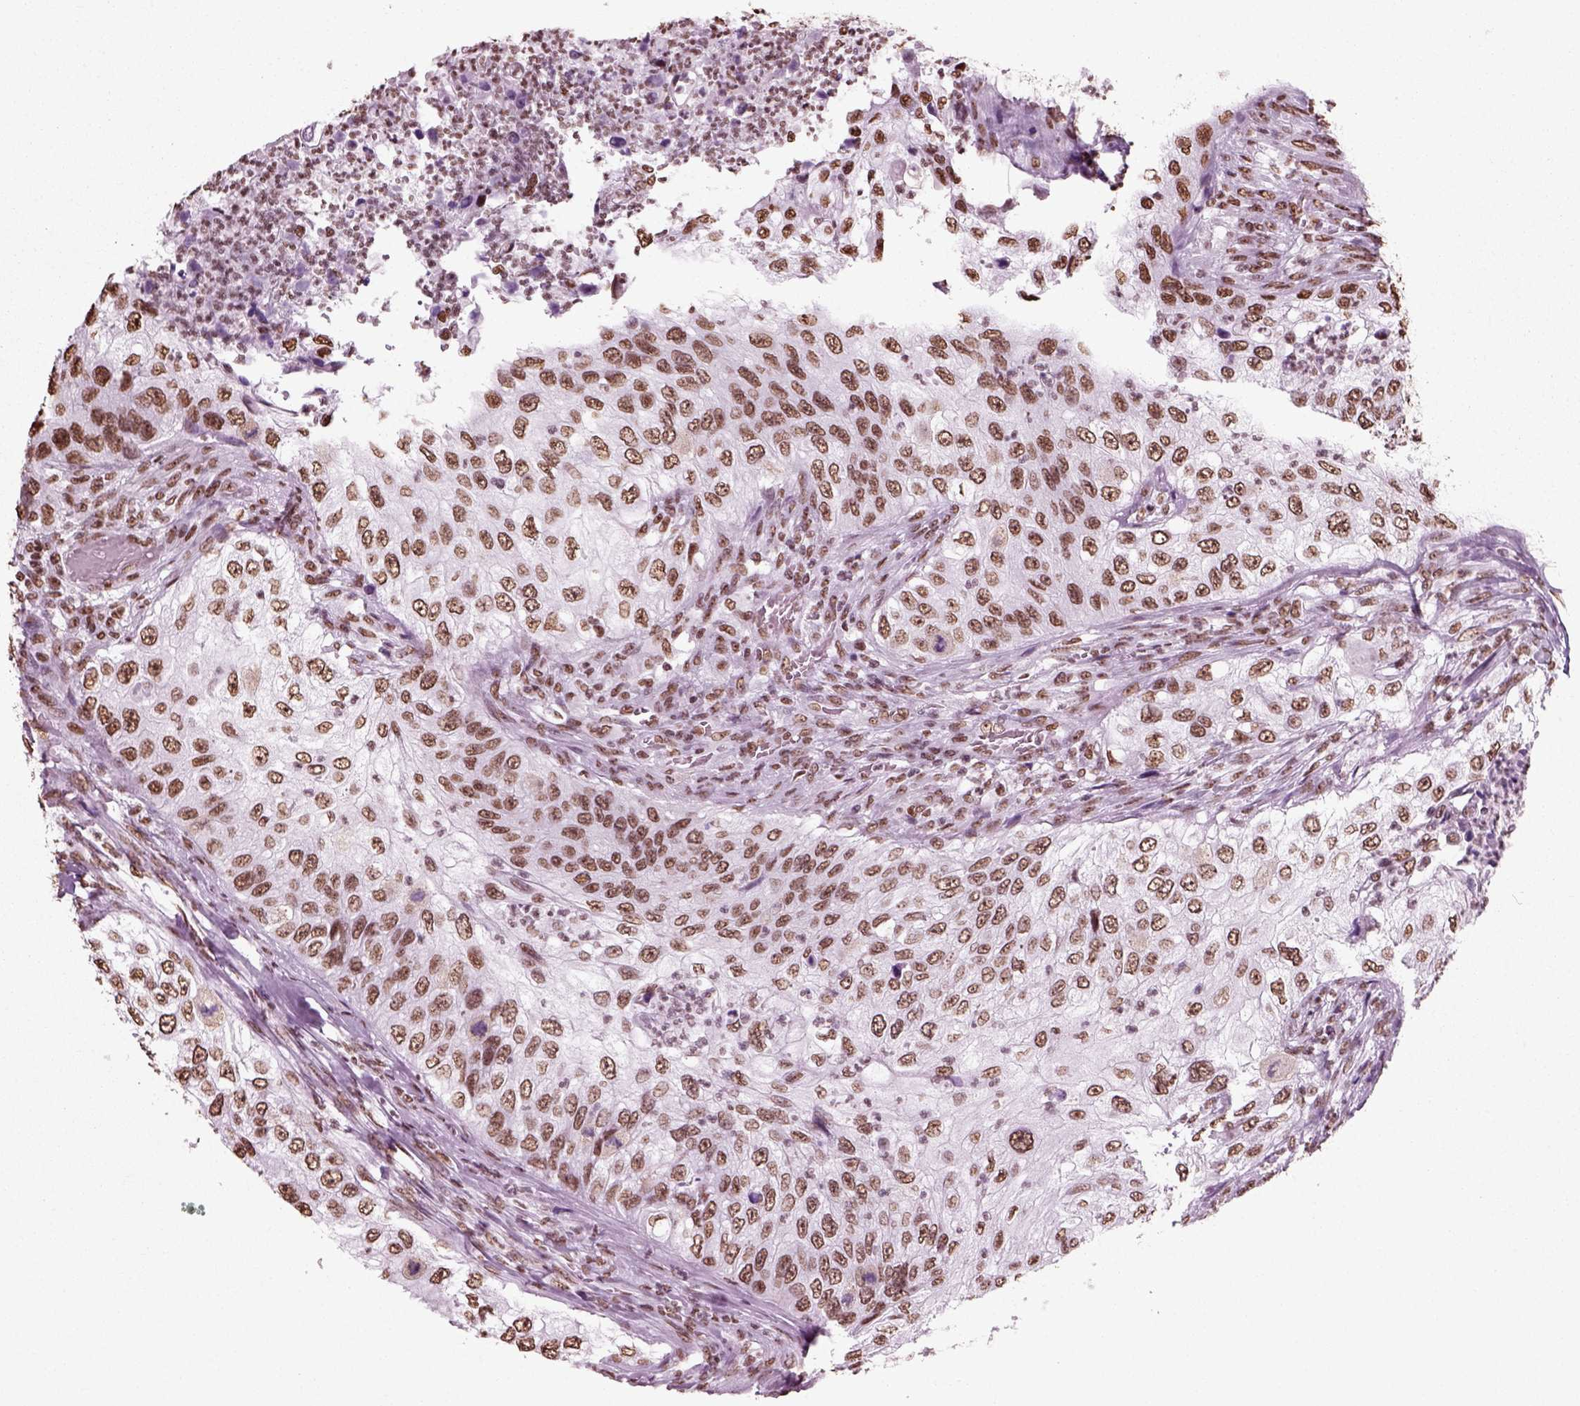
{"staining": {"intensity": "moderate", "quantity": ">75%", "location": "nuclear"}, "tissue": "urothelial cancer", "cell_type": "Tumor cells", "image_type": "cancer", "snomed": [{"axis": "morphology", "description": "Urothelial carcinoma, High grade"}, {"axis": "topography", "description": "Urinary bladder"}], "caption": "A brown stain labels moderate nuclear positivity of a protein in human high-grade urothelial carcinoma tumor cells. The staining is performed using DAB (3,3'-diaminobenzidine) brown chromogen to label protein expression. The nuclei are counter-stained blue using hematoxylin.", "gene": "POLR1H", "patient": {"sex": "female", "age": 60}}